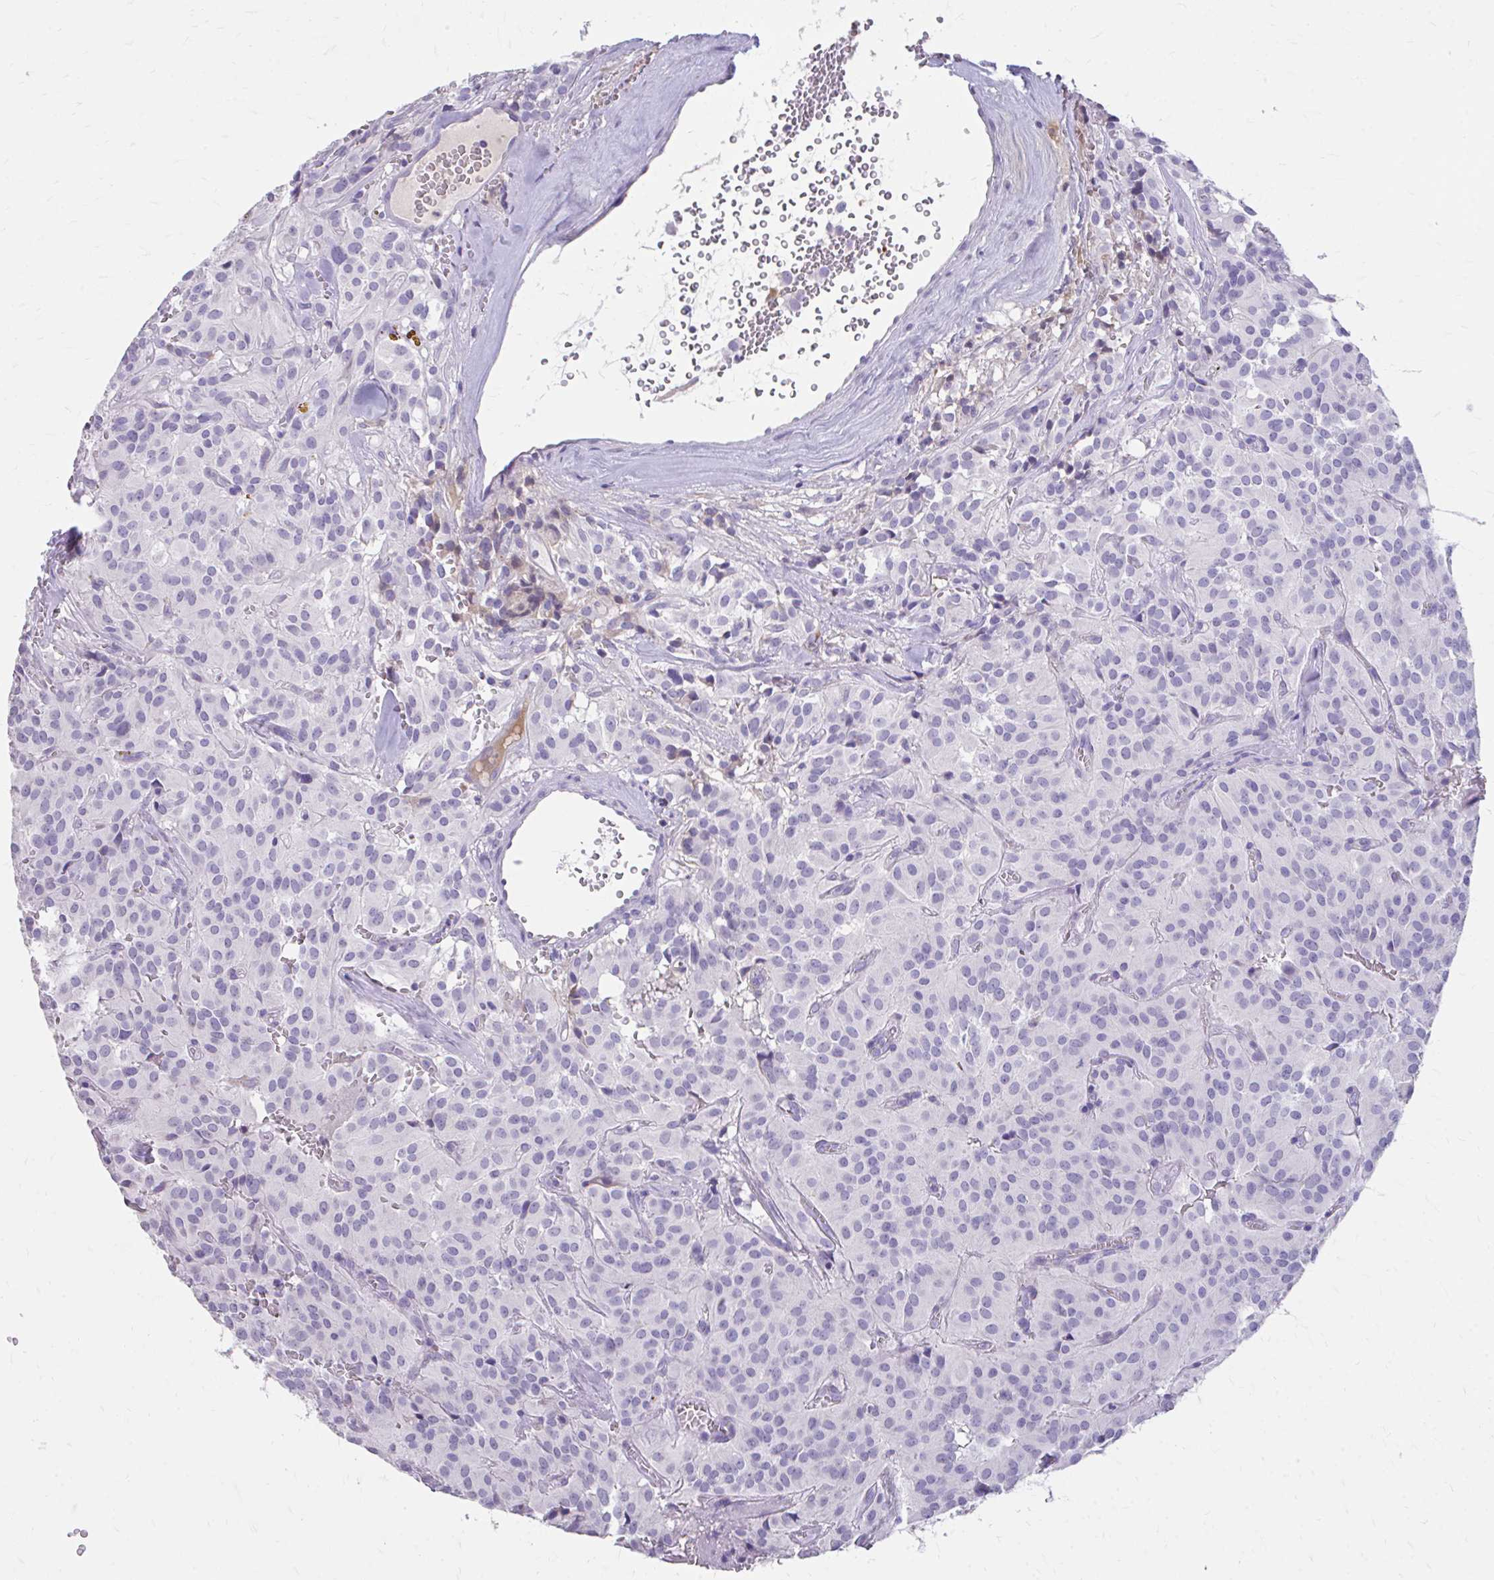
{"staining": {"intensity": "negative", "quantity": "none", "location": "none"}, "tissue": "glioma", "cell_type": "Tumor cells", "image_type": "cancer", "snomed": [{"axis": "morphology", "description": "Glioma, malignant, Low grade"}, {"axis": "topography", "description": "Brain"}], "caption": "This is an immunohistochemistry micrograph of human glioma. There is no expression in tumor cells.", "gene": "CFH", "patient": {"sex": "male", "age": 42}}